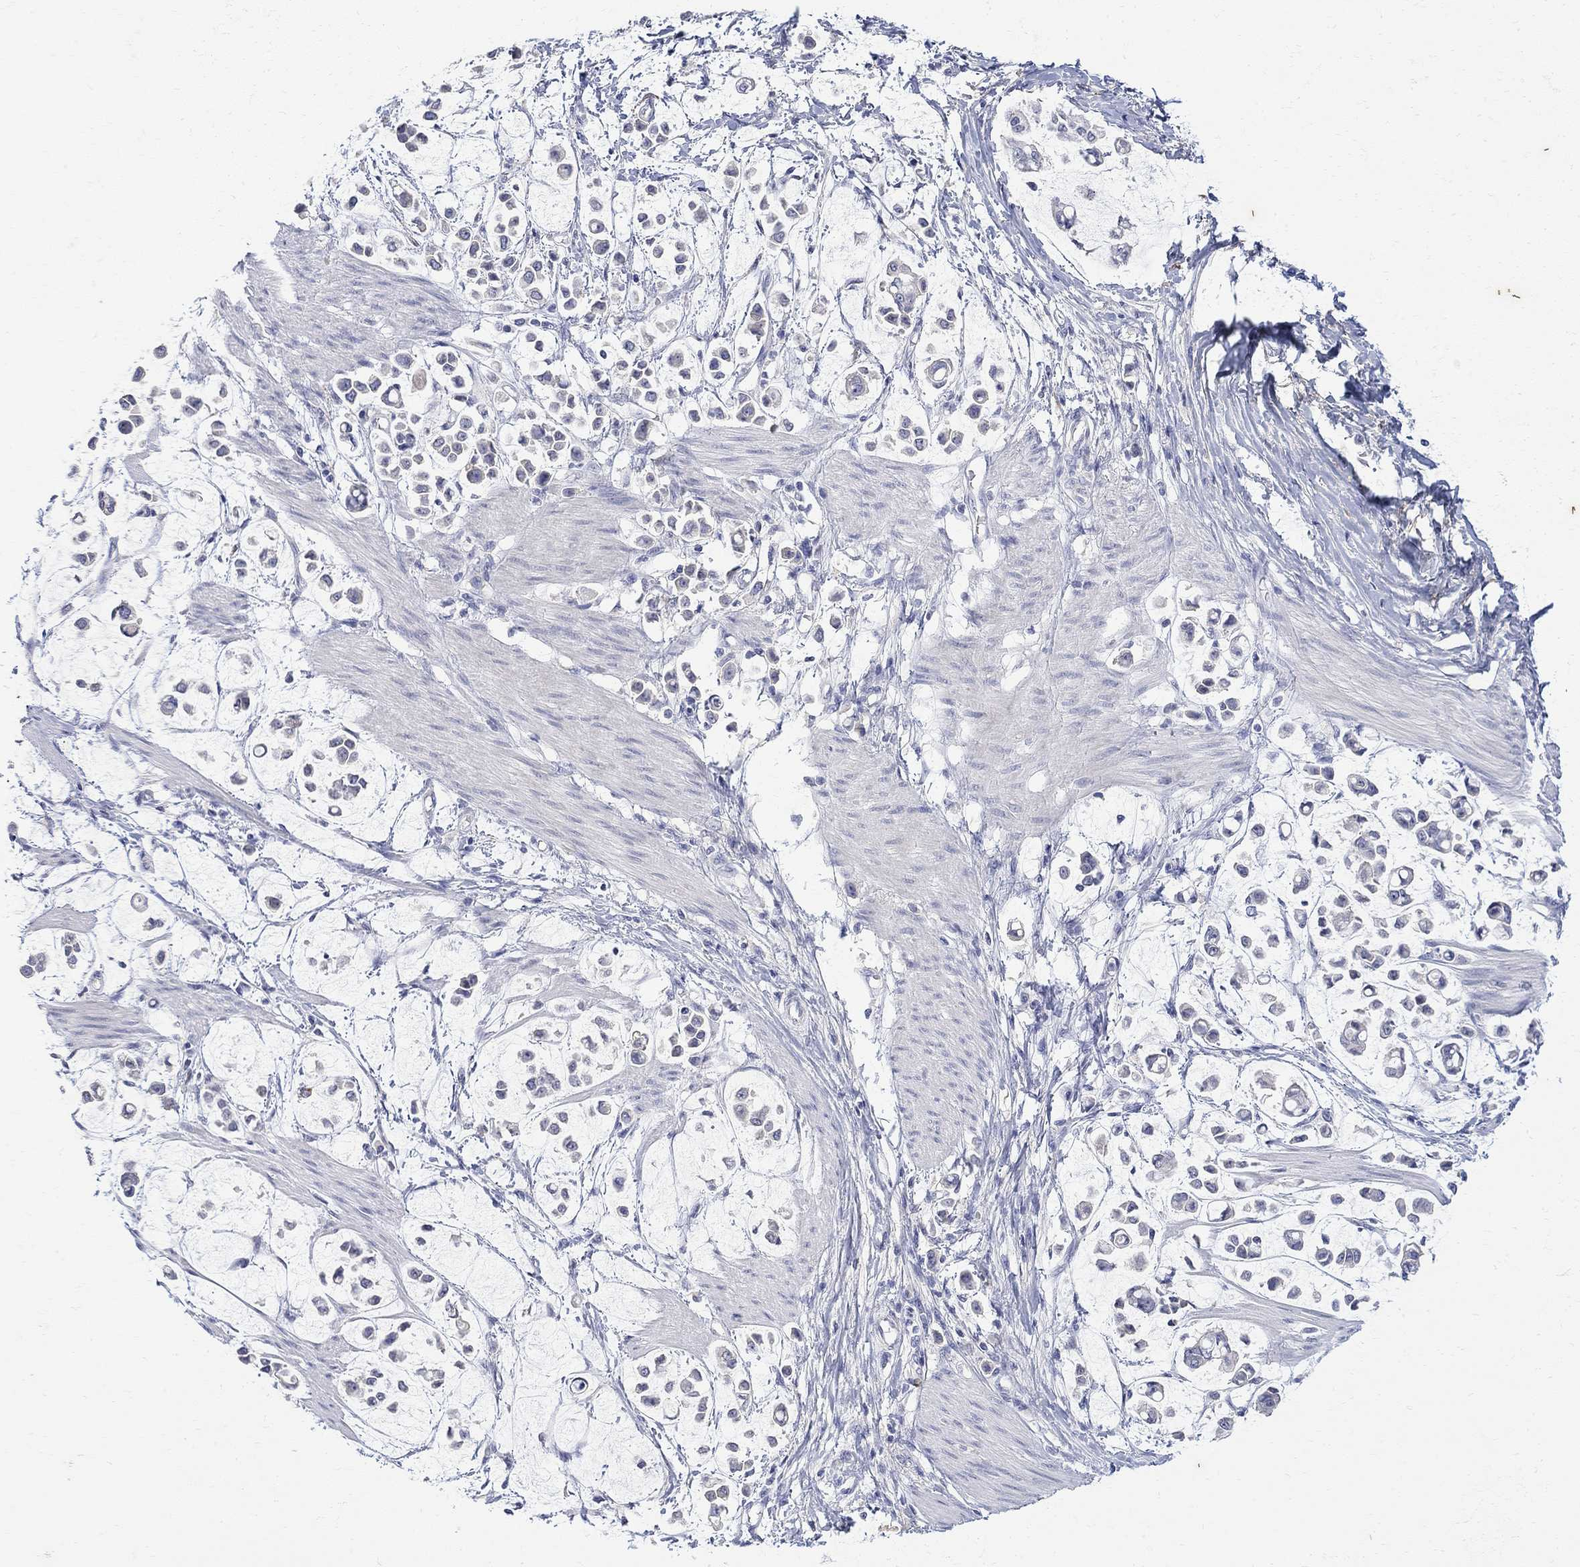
{"staining": {"intensity": "negative", "quantity": "none", "location": "none"}, "tissue": "stomach cancer", "cell_type": "Tumor cells", "image_type": "cancer", "snomed": [{"axis": "morphology", "description": "Adenocarcinoma, NOS"}, {"axis": "topography", "description": "Stomach"}], "caption": "IHC micrograph of human adenocarcinoma (stomach) stained for a protein (brown), which exhibits no staining in tumor cells.", "gene": "FNDC5", "patient": {"sex": "male", "age": 82}}